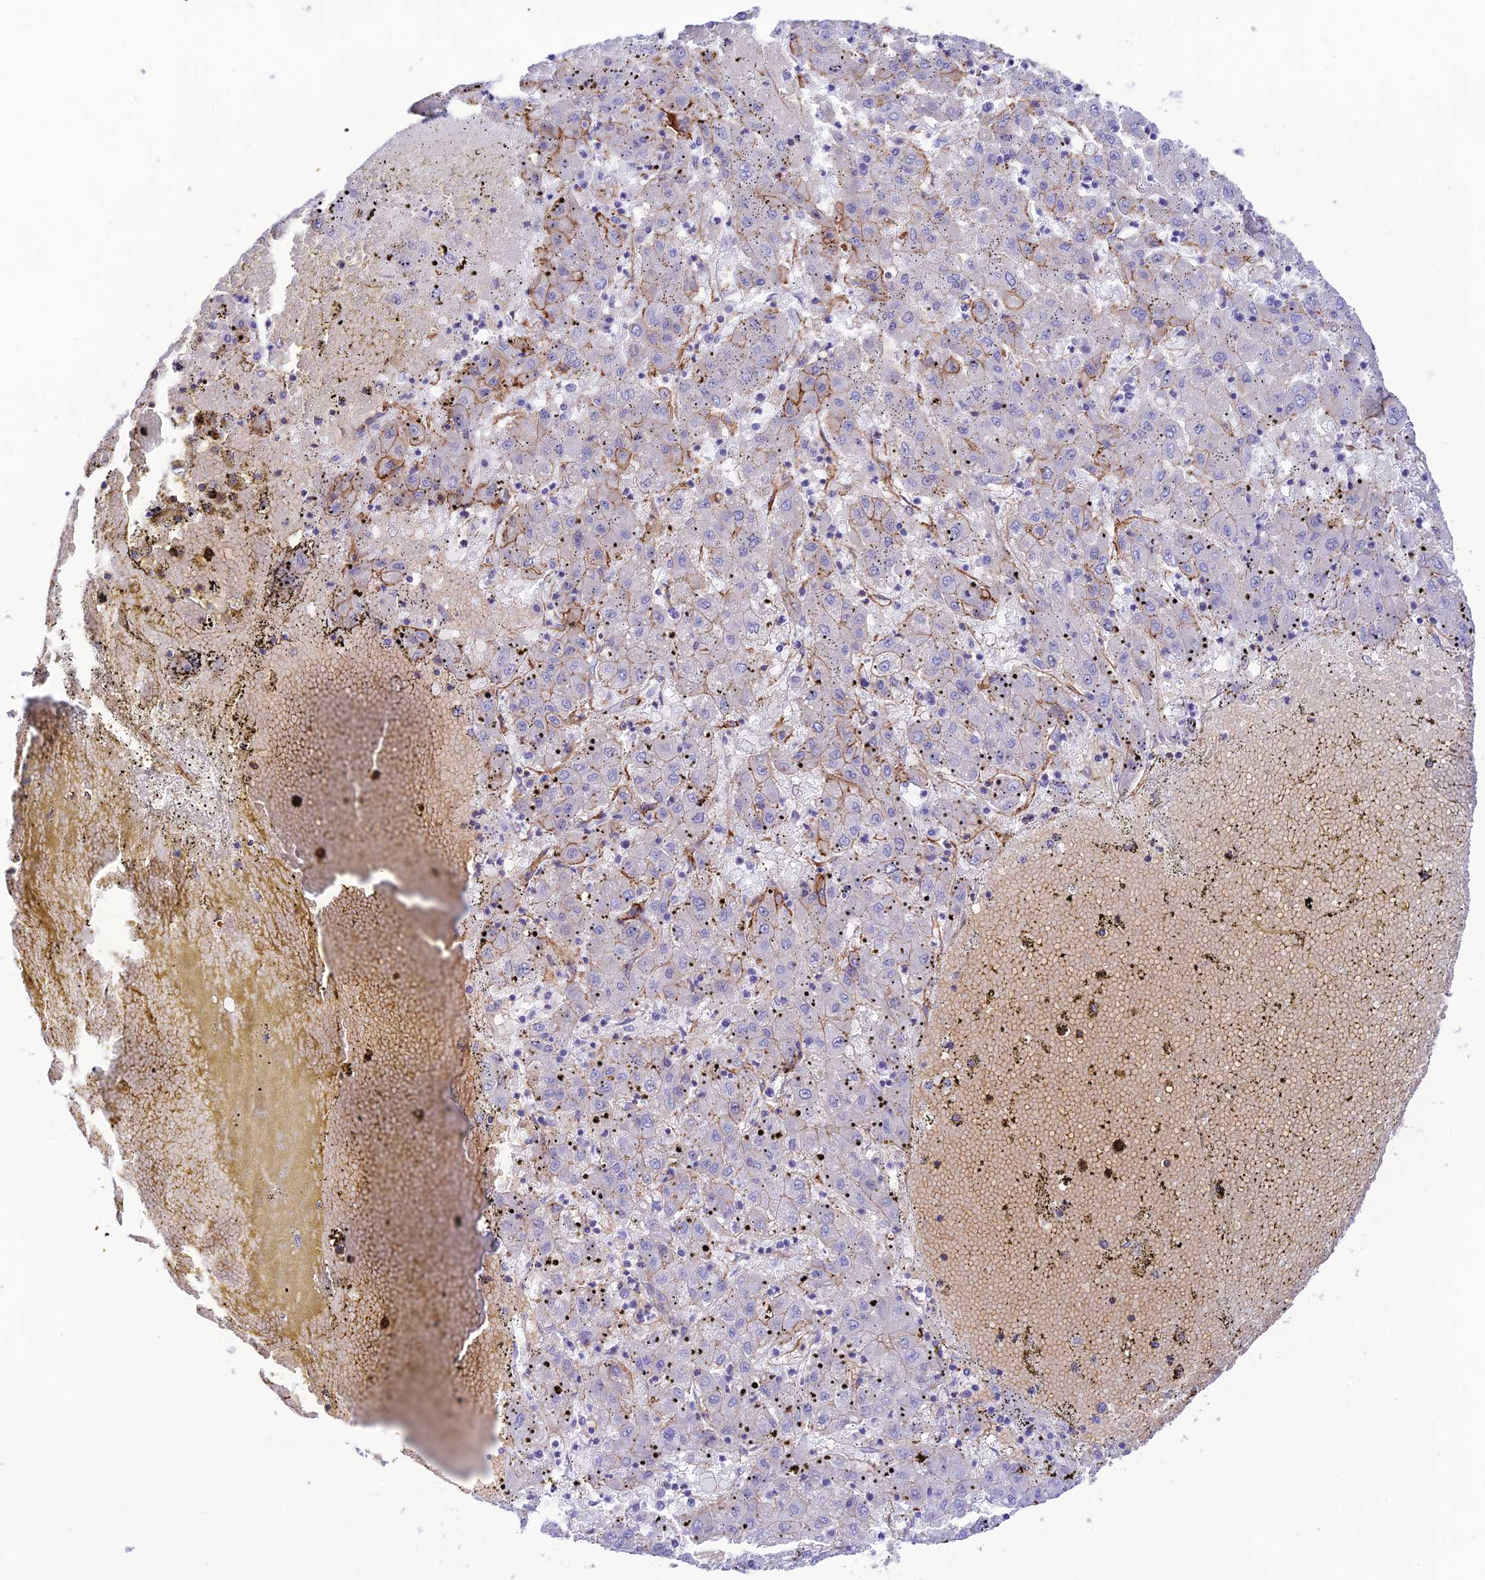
{"staining": {"intensity": "moderate", "quantity": "<25%", "location": "cytoplasmic/membranous"}, "tissue": "liver cancer", "cell_type": "Tumor cells", "image_type": "cancer", "snomed": [{"axis": "morphology", "description": "Carcinoma, Hepatocellular, NOS"}, {"axis": "topography", "description": "Liver"}], "caption": "Human hepatocellular carcinoma (liver) stained with a protein marker shows moderate staining in tumor cells.", "gene": "YPEL5", "patient": {"sex": "male", "age": 72}}